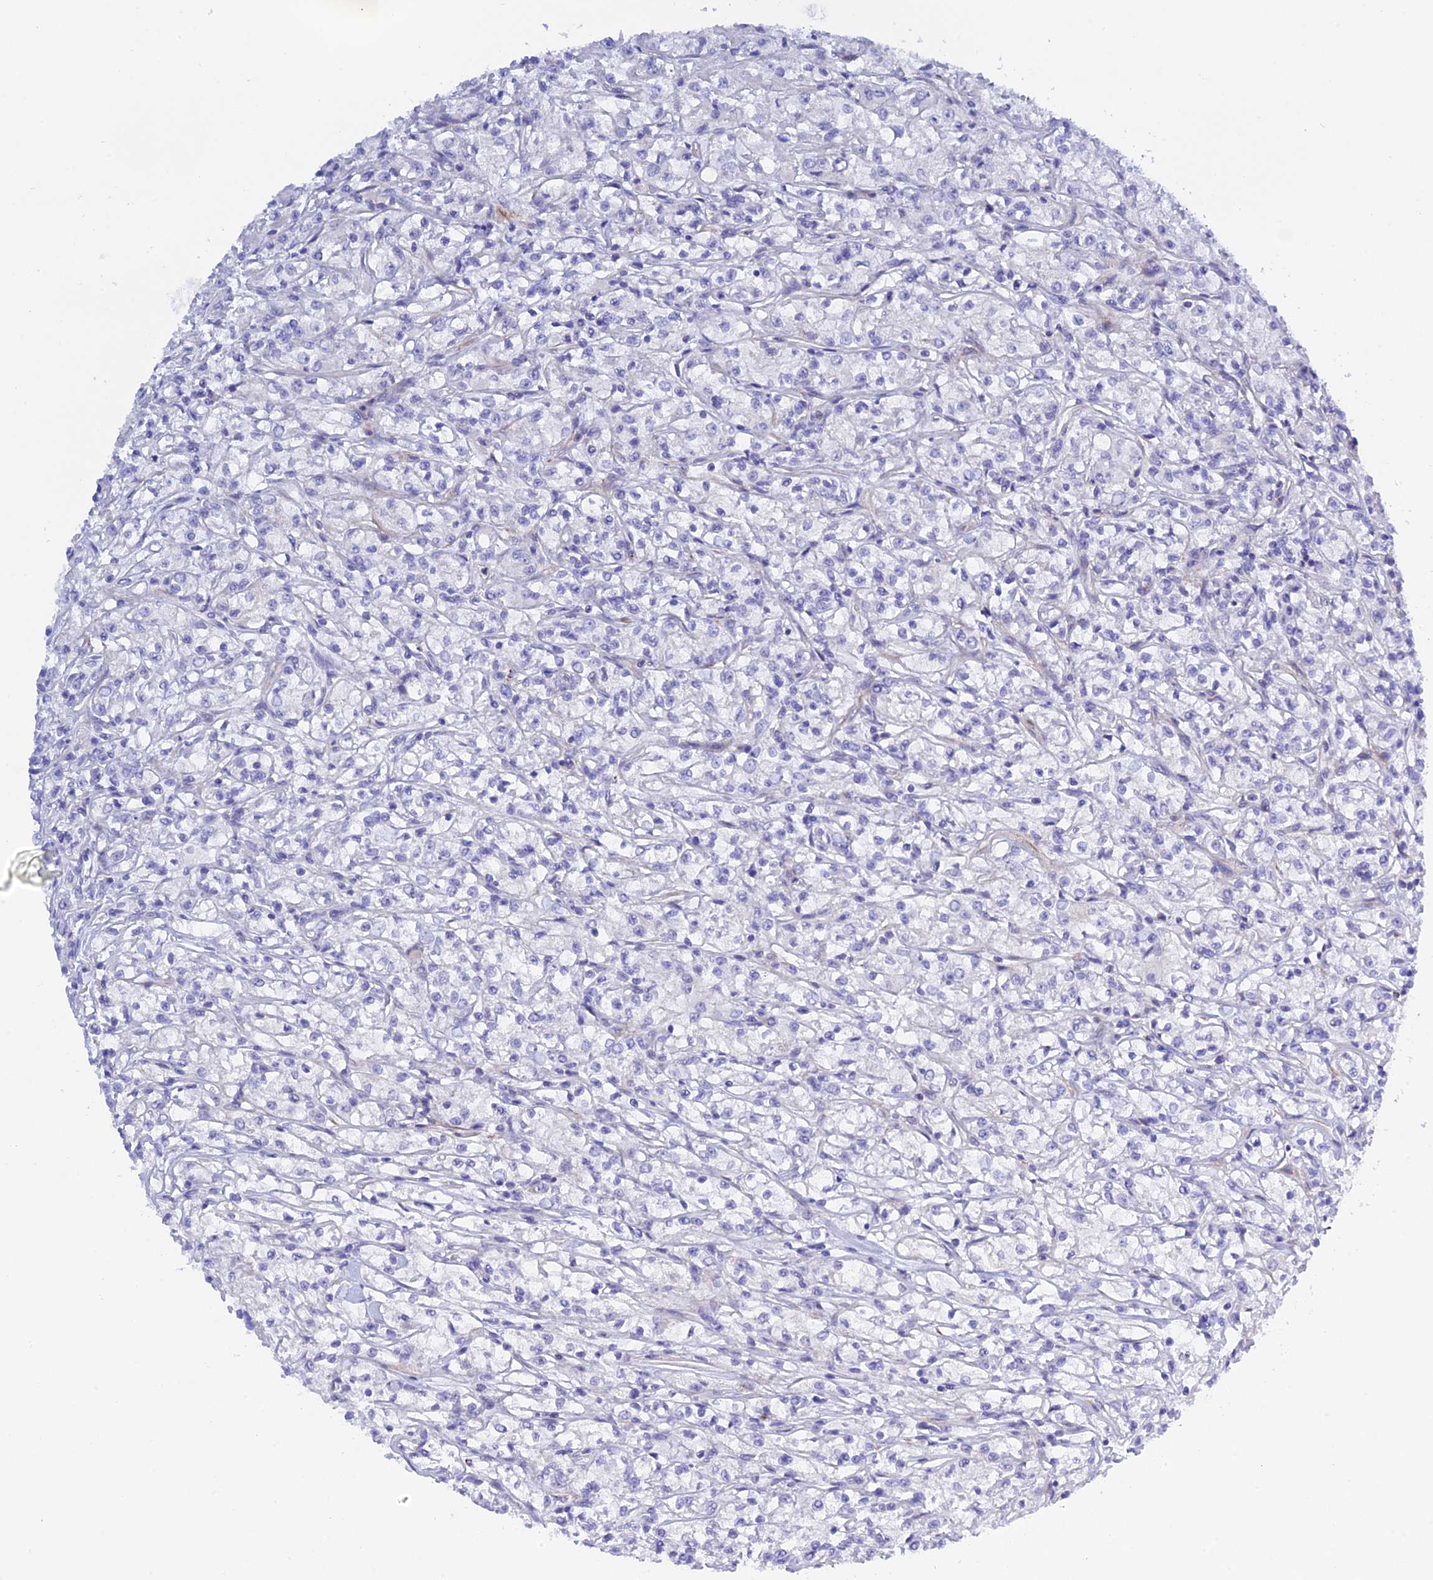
{"staining": {"intensity": "negative", "quantity": "none", "location": "none"}, "tissue": "renal cancer", "cell_type": "Tumor cells", "image_type": "cancer", "snomed": [{"axis": "morphology", "description": "Adenocarcinoma, NOS"}, {"axis": "topography", "description": "Kidney"}], "caption": "High power microscopy micrograph of an immunohistochemistry photomicrograph of renal adenocarcinoma, revealing no significant staining in tumor cells.", "gene": "ZDHHC16", "patient": {"sex": "female", "age": 59}}